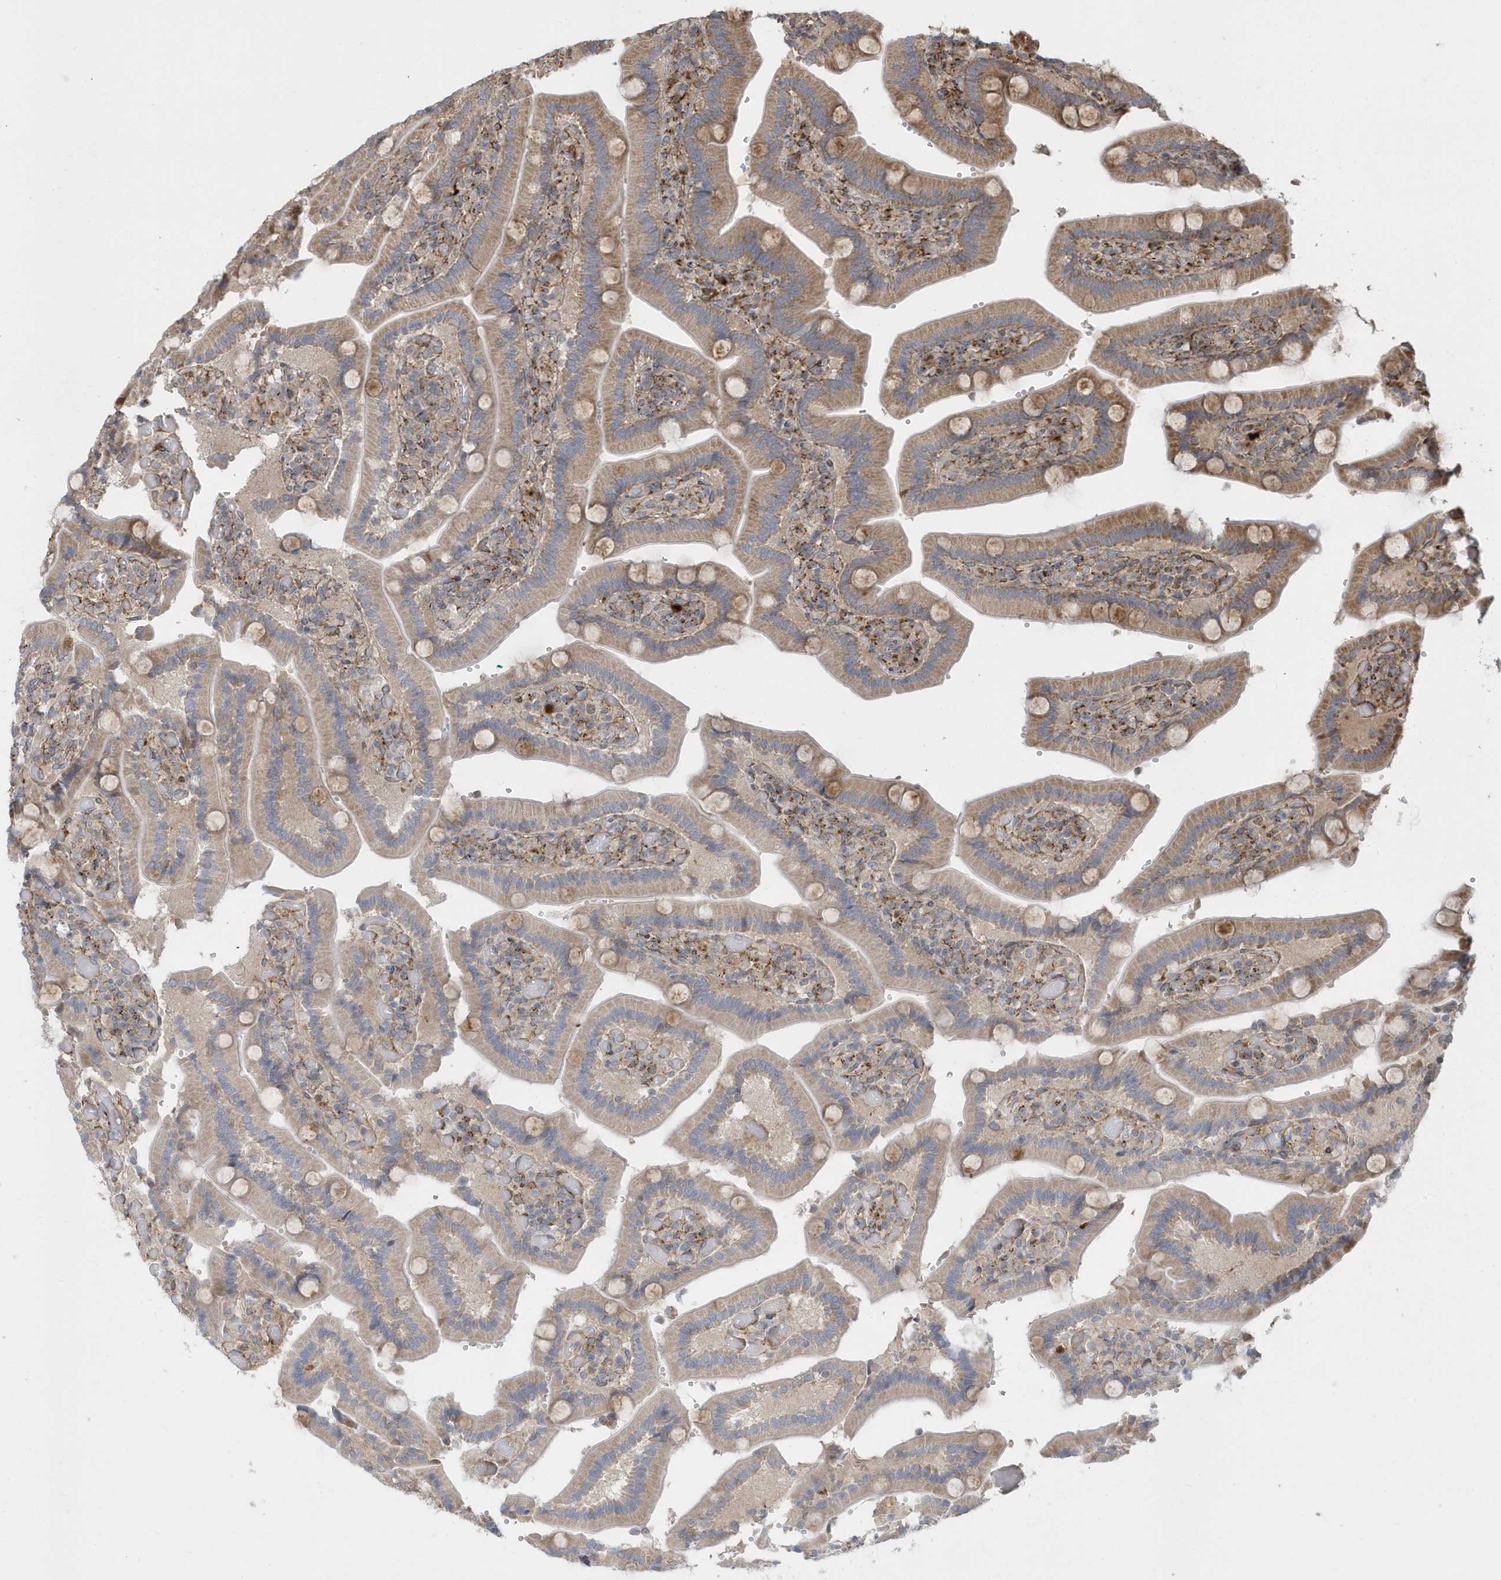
{"staining": {"intensity": "moderate", "quantity": ">75%", "location": "cytoplasmic/membranous"}, "tissue": "duodenum", "cell_type": "Glandular cells", "image_type": "normal", "snomed": [{"axis": "morphology", "description": "Normal tissue, NOS"}, {"axis": "topography", "description": "Duodenum"}], "caption": "Immunohistochemistry (IHC) histopathology image of benign duodenum stained for a protein (brown), which displays medium levels of moderate cytoplasmic/membranous positivity in about >75% of glandular cells.", "gene": "HRH4", "patient": {"sex": "female", "age": 62}}